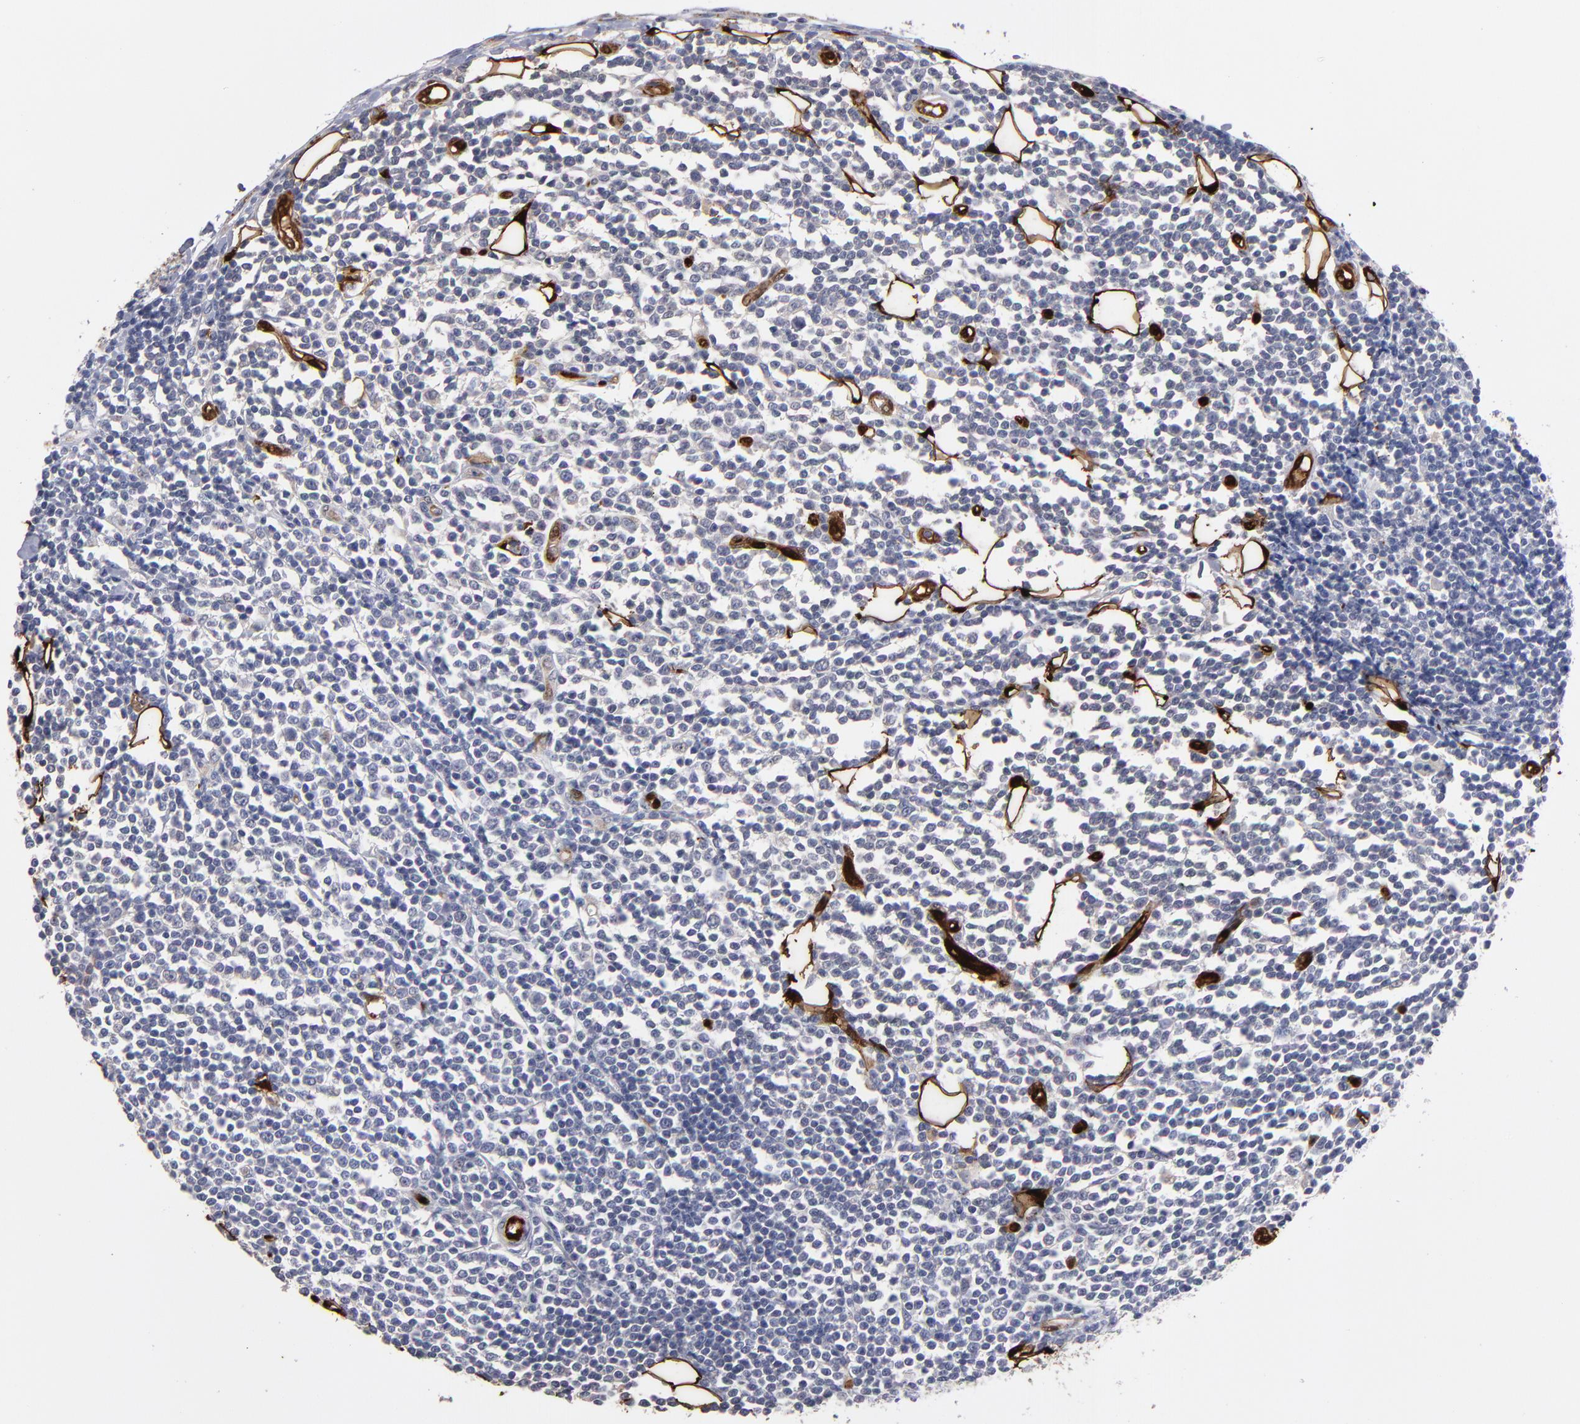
{"staining": {"intensity": "negative", "quantity": "none", "location": "none"}, "tissue": "lymphoma", "cell_type": "Tumor cells", "image_type": "cancer", "snomed": [{"axis": "morphology", "description": "Malignant lymphoma, non-Hodgkin's type, Low grade"}, {"axis": "topography", "description": "Soft tissue"}], "caption": "A photomicrograph of low-grade malignant lymphoma, non-Hodgkin's type stained for a protein exhibits no brown staining in tumor cells.", "gene": "FABP4", "patient": {"sex": "male", "age": 92}}